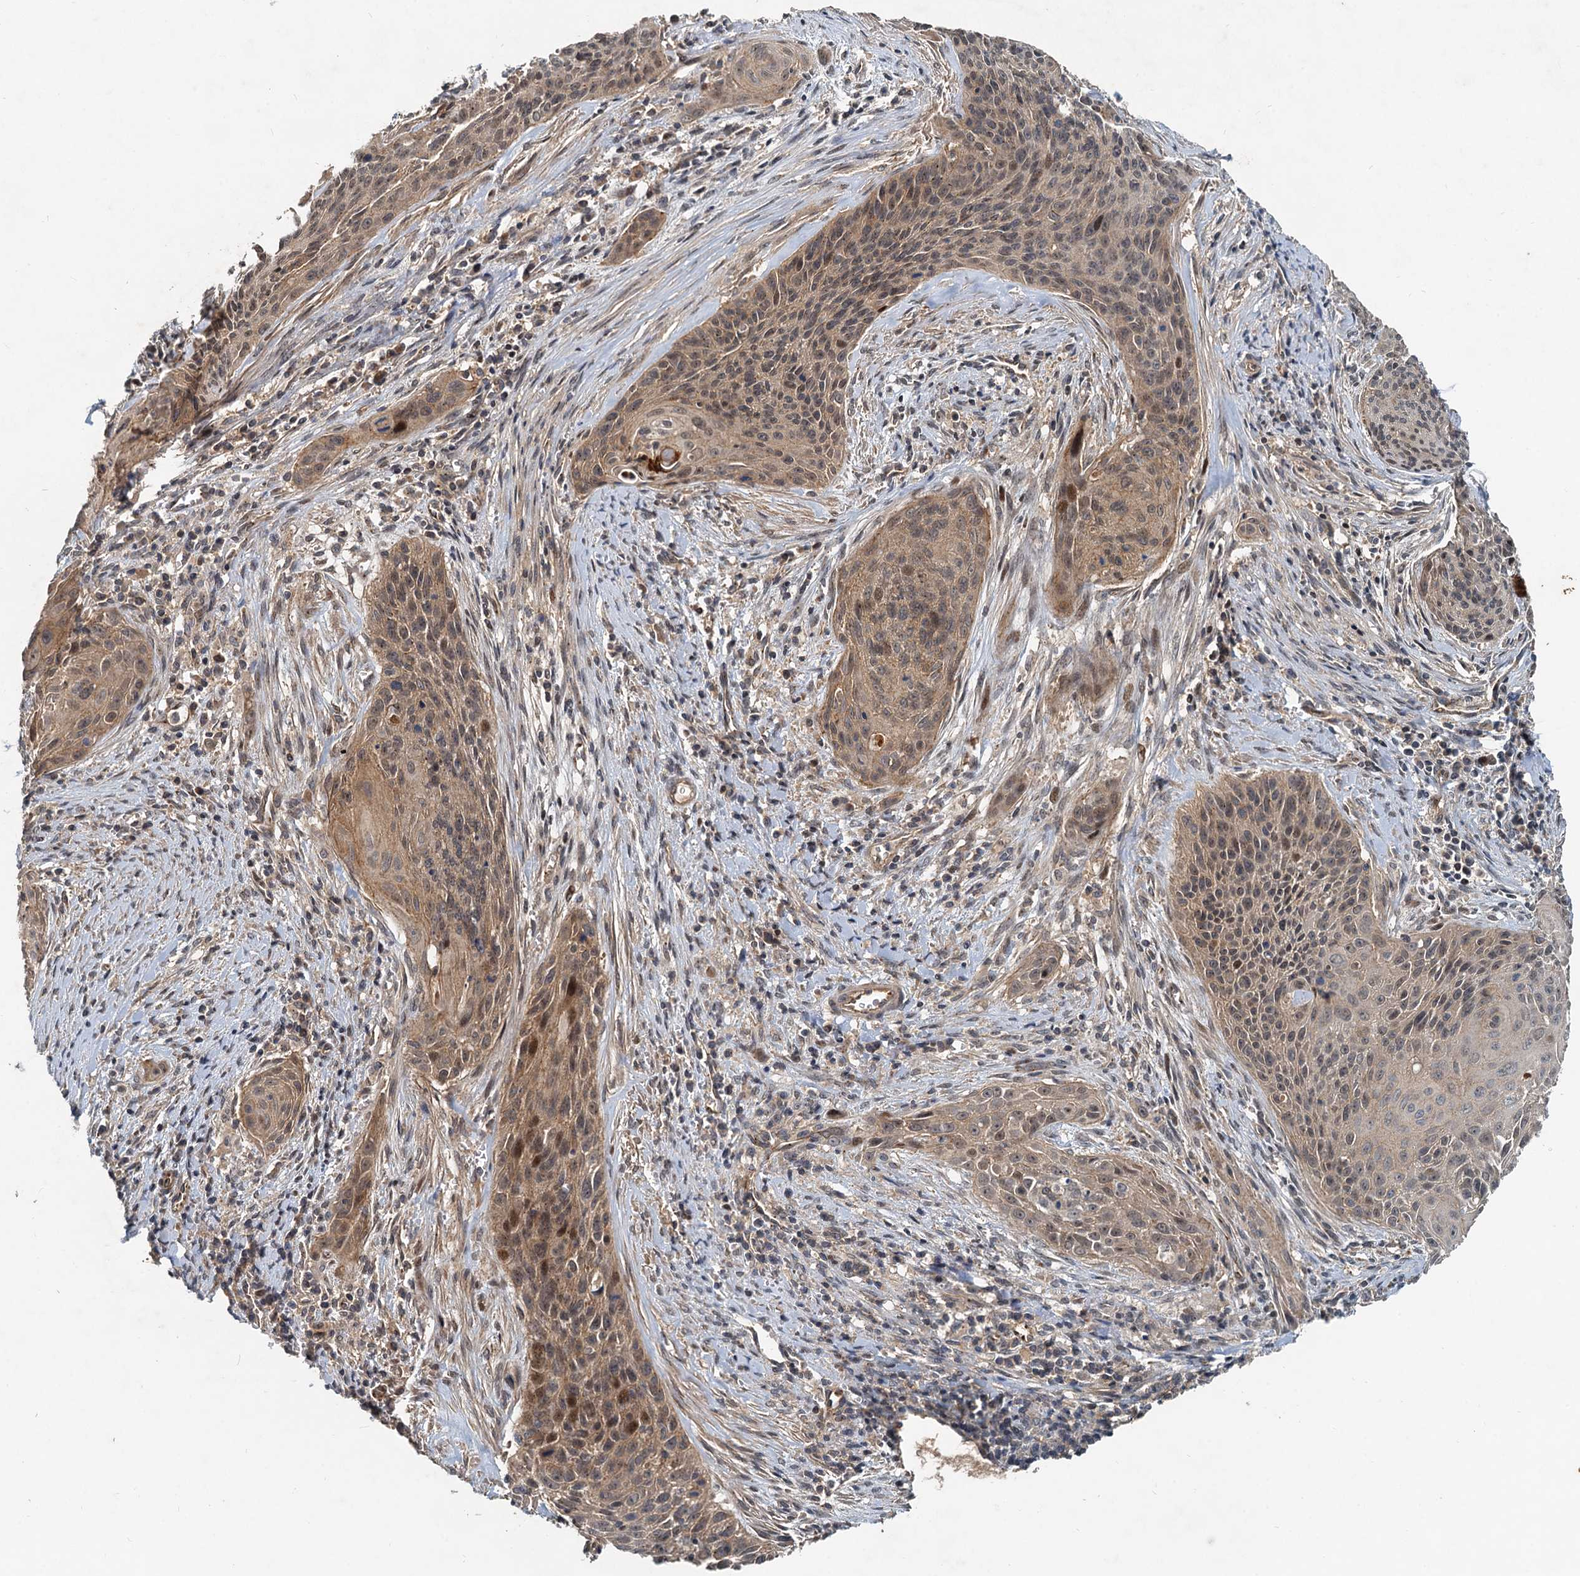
{"staining": {"intensity": "moderate", "quantity": ">75%", "location": "cytoplasmic/membranous,nuclear"}, "tissue": "cervical cancer", "cell_type": "Tumor cells", "image_type": "cancer", "snomed": [{"axis": "morphology", "description": "Squamous cell carcinoma, NOS"}, {"axis": "topography", "description": "Cervix"}], "caption": "An image showing moderate cytoplasmic/membranous and nuclear staining in about >75% of tumor cells in squamous cell carcinoma (cervical), as visualized by brown immunohistochemical staining.", "gene": "CEP68", "patient": {"sex": "female", "age": 55}}